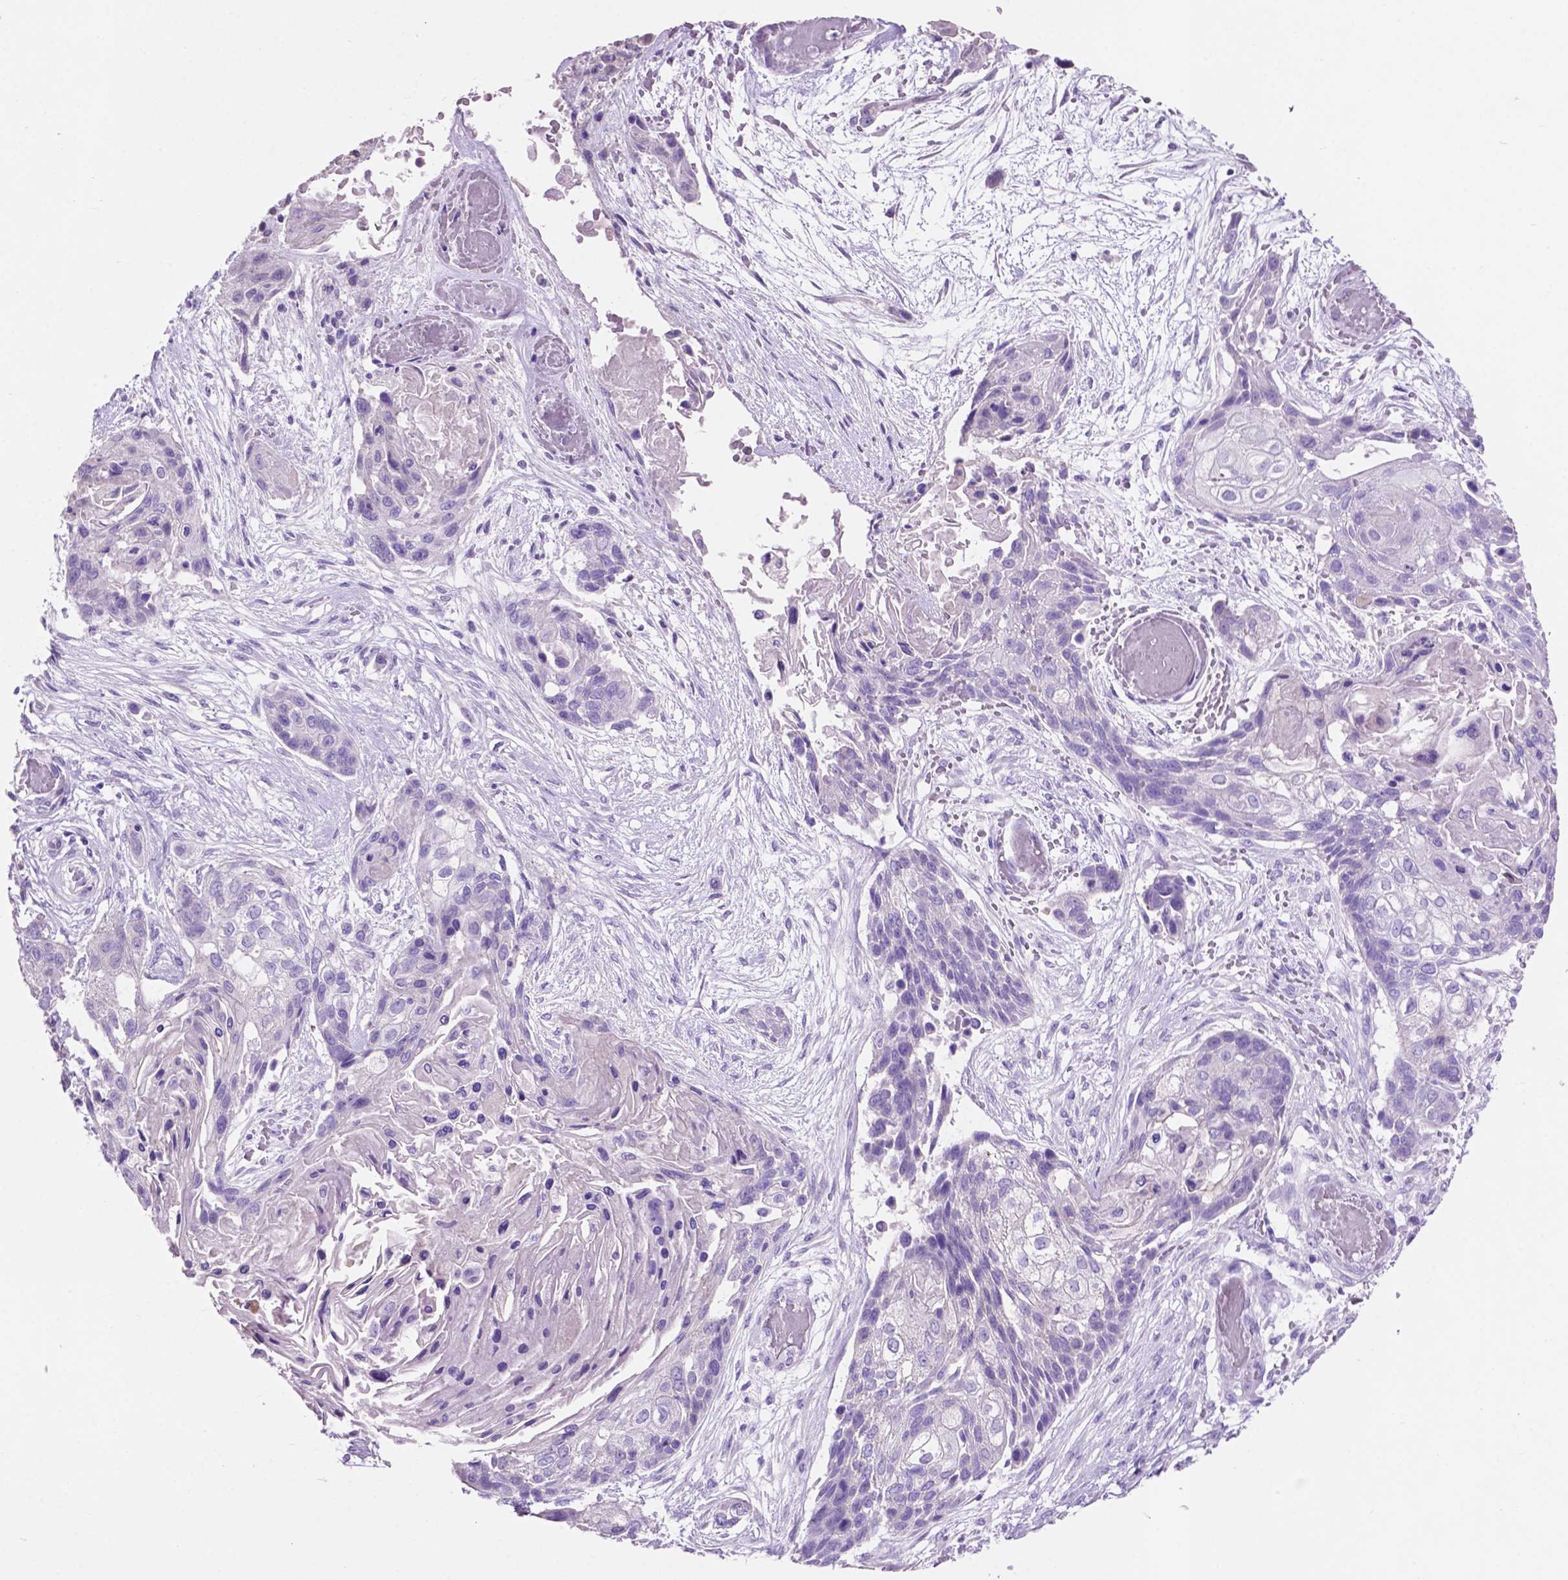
{"staining": {"intensity": "negative", "quantity": "none", "location": "none"}, "tissue": "lung cancer", "cell_type": "Tumor cells", "image_type": "cancer", "snomed": [{"axis": "morphology", "description": "Squamous cell carcinoma, NOS"}, {"axis": "topography", "description": "Lung"}], "caption": "Protein analysis of lung cancer (squamous cell carcinoma) shows no significant positivity in tumor cells.", "gene": "CLDN17", "patient": {"sex": "male", "age": 69}}